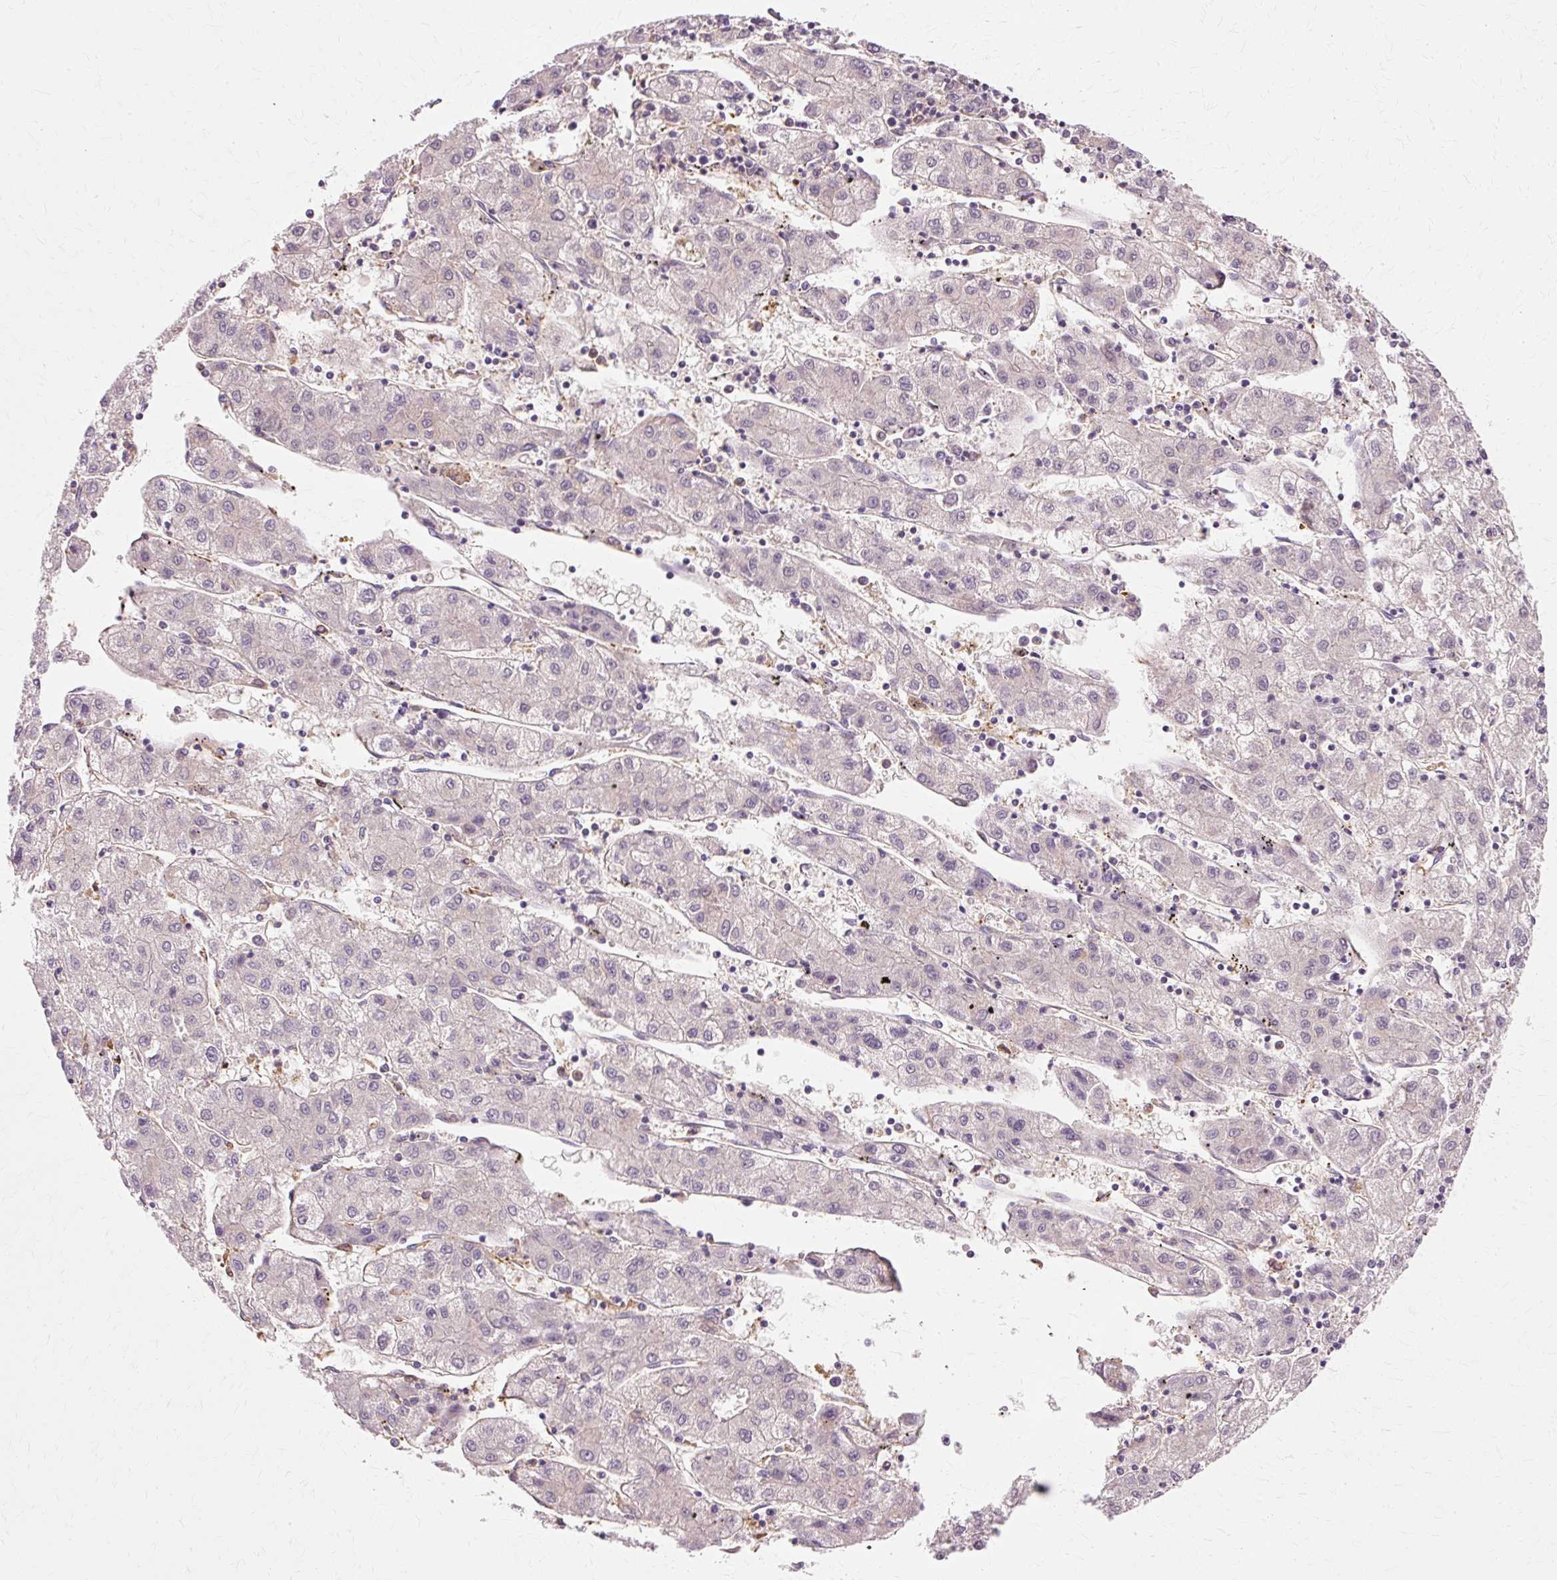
{"staining": {"intensity": "negative", "quantity": "none", "location": "none"}, "tissue": "liver cancer", "cell_type": "Tumor cells", "image_type": "cancer", "snomed": [{"axis": "morphology", "description": "Carcinoma, Hepatocellular, NOS"}, {"axis": "topography", "description": "Liver"}], "caption": "There is no significant staining in tumor cells of liver cancer.", "gene": "GPX1", "patient": {"sex": "male", "age": 72}}